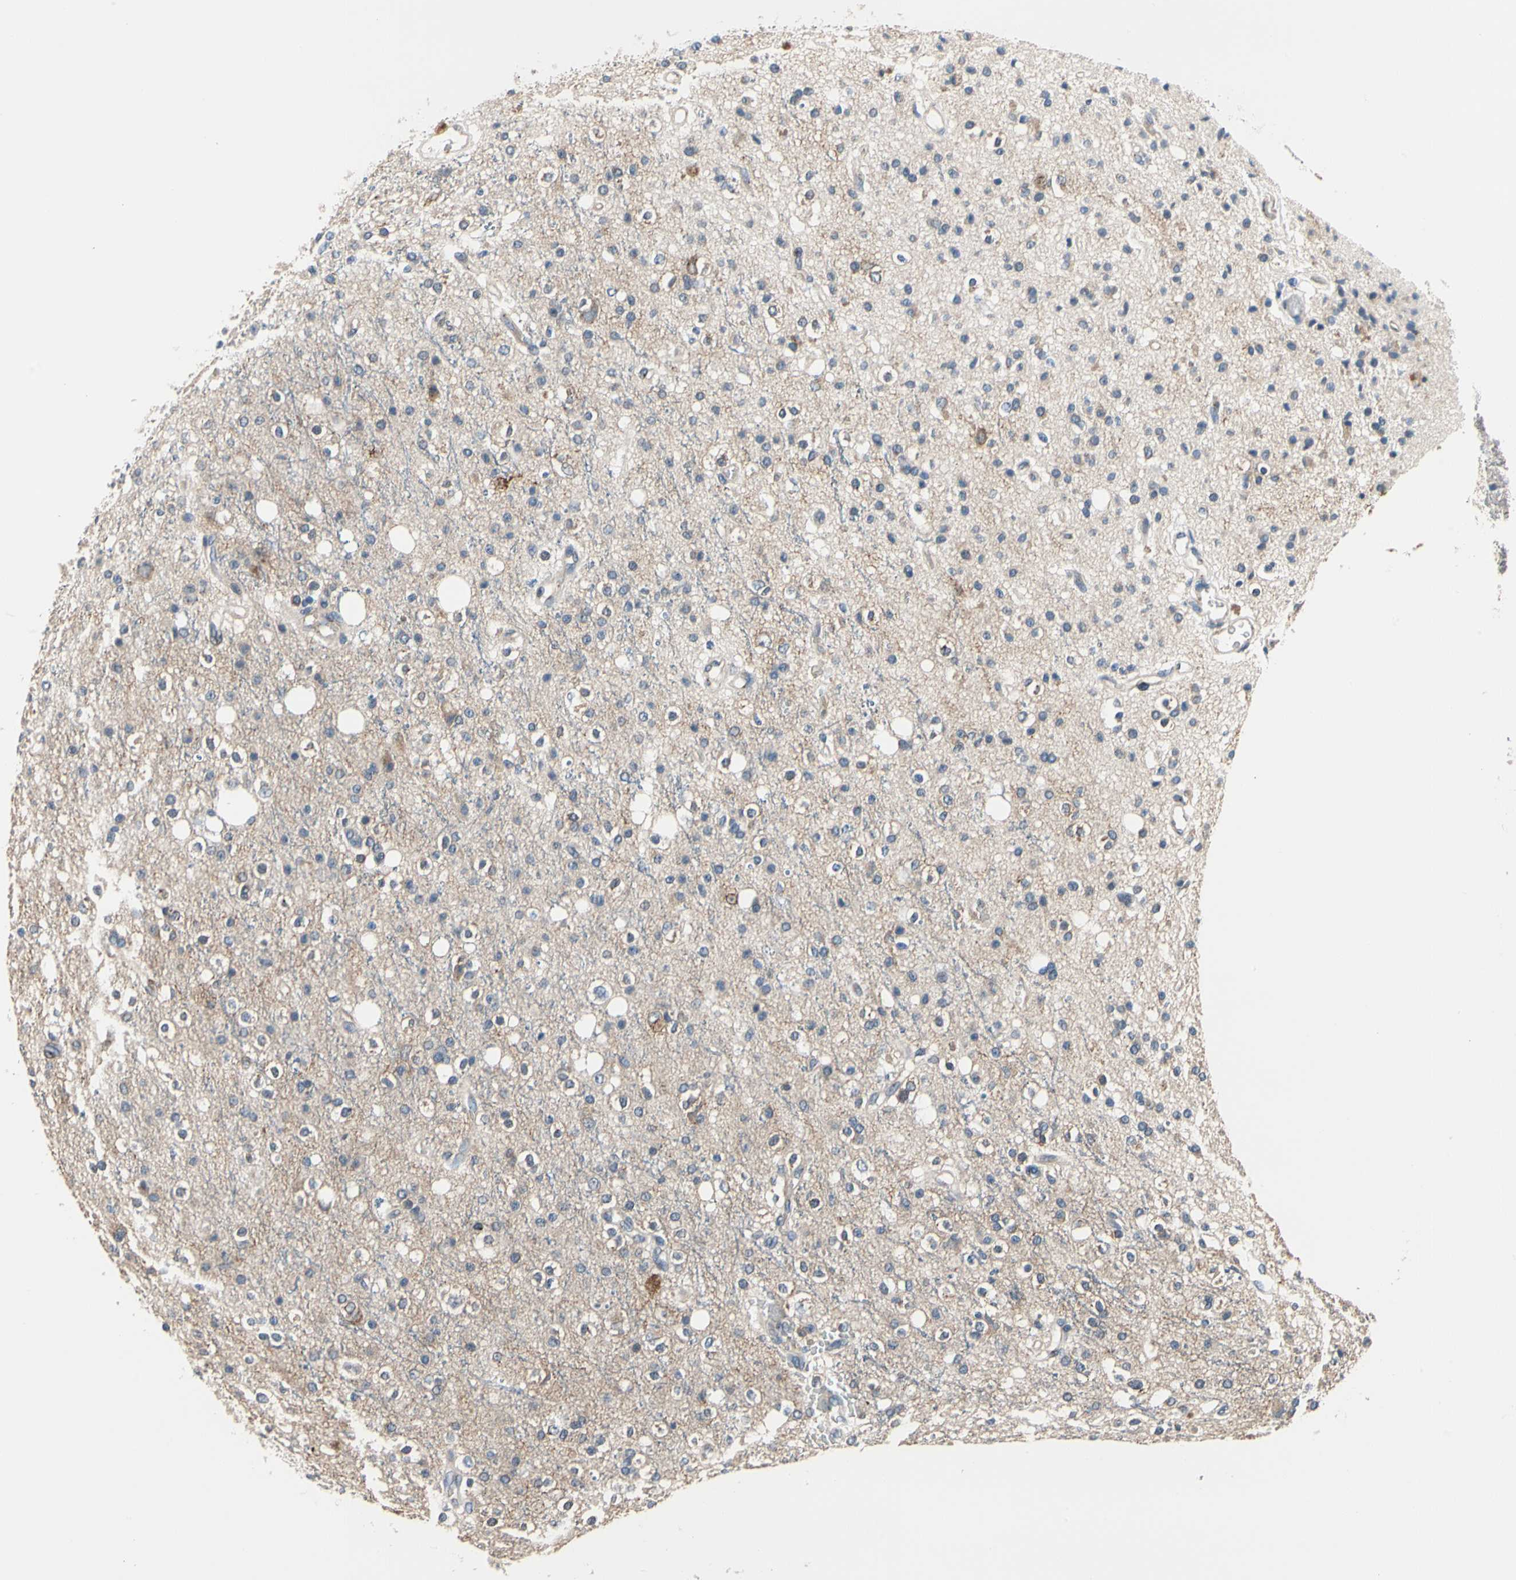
{"staining": {"intensity": "negative", "quantity": "none", "location": "none"}, "tissue": "glioma", "cell_type": "Tumor cells", "image_type": "cancer", "snomed": [{"axis": "morphology", "description": "Glioma, malignant, High grade"}, {"axis": "topography", "description": "Brain"}], "caption": "A micrograph of glioma stained for a protein shows no brown staining in tumor cells. Brightfield microscopy of immunohistochemistry (IHC) stained with DAB (3,3'-diaminobenzidine) (brown) and hematoxylin (blue), captured at high magnification.", "gene": "PRKAR2B", "patient": {"sex": "male", "age": 47}}